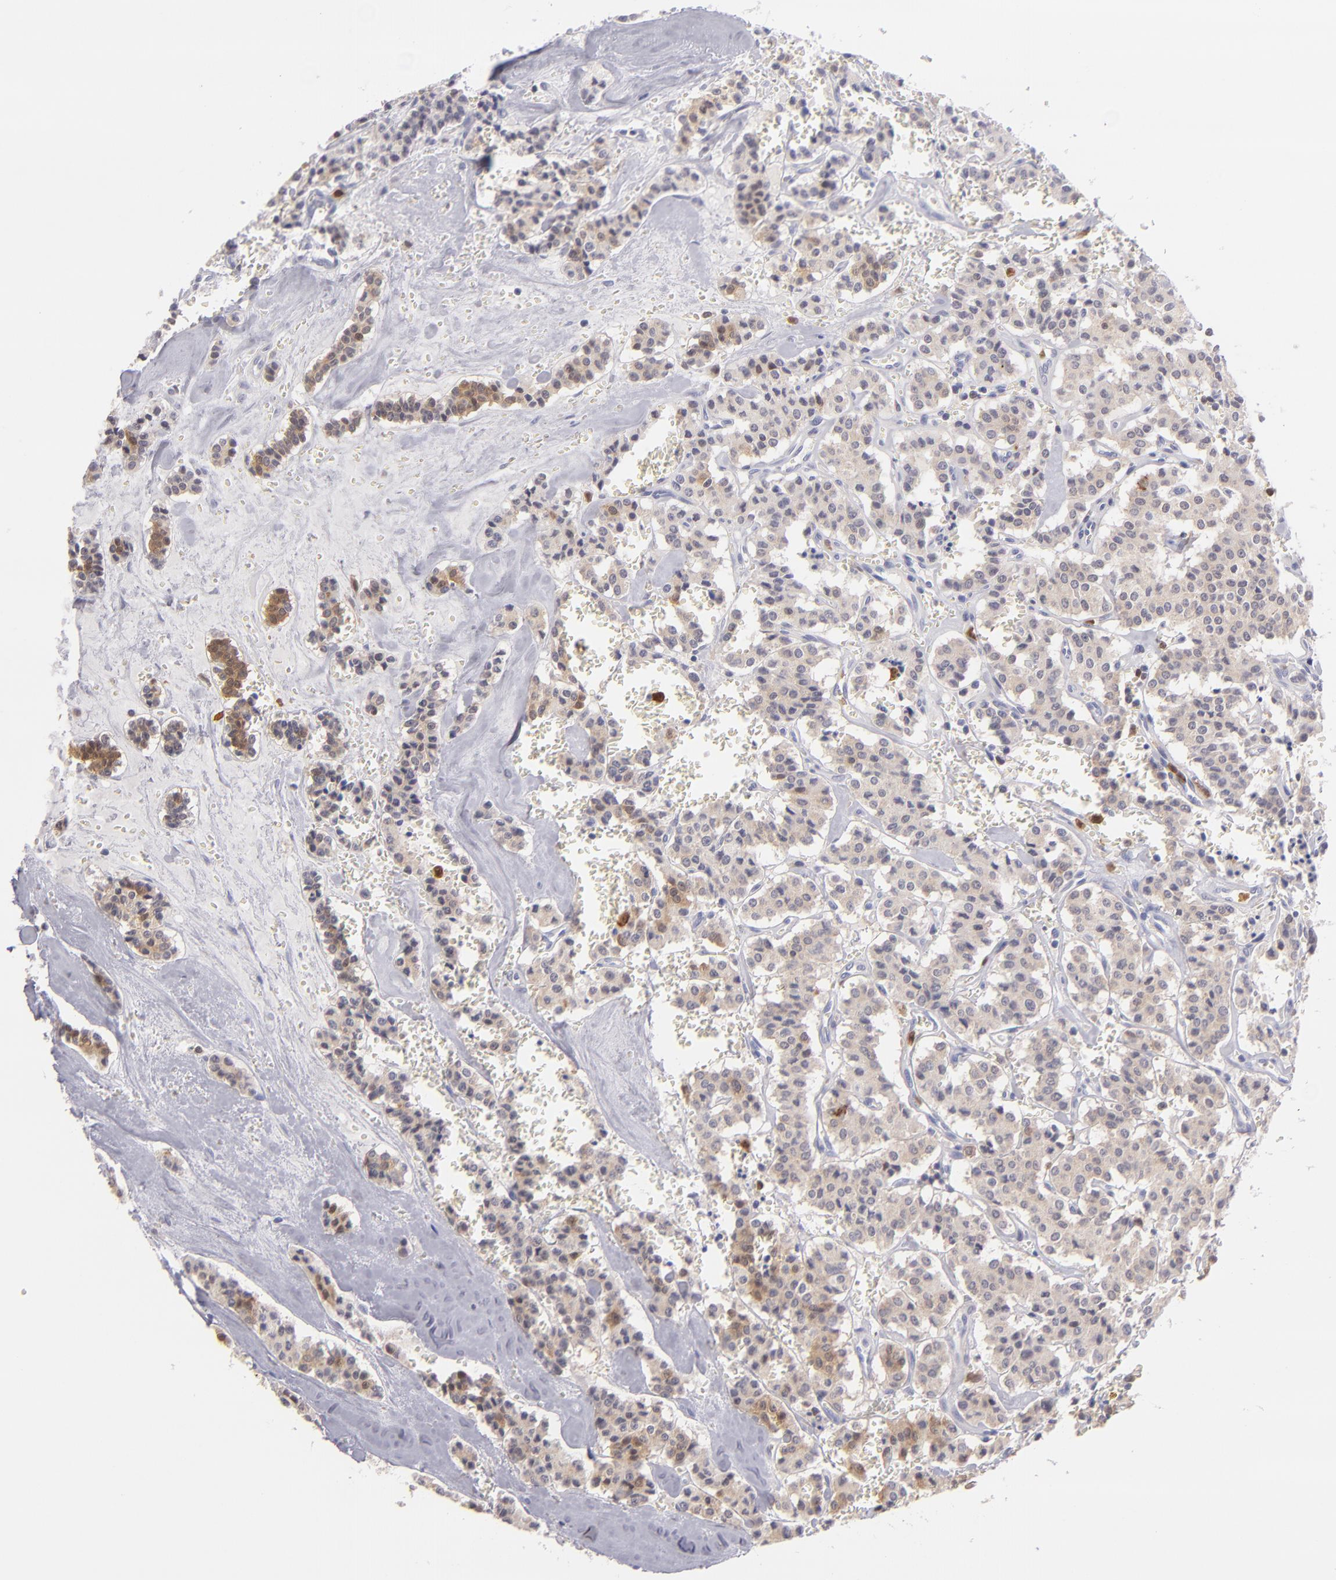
{"staining": {"intensity": "moderate", "quantity": "<25%", "location": "cytoplasmic/membranous"}, "tissue": "carcinoid", "cell_type": "Tumor cells", "image_type": "cancer", "snomed": [{"axis": "morphology", "description": "Carcinoid, malignant, NOS"}, {"axis": "topography", "description": "Bronchus"}], "caption": "This histopathology image shows malignant carcinoid stained with immunohistochemistry to label a protein in brown. The cytoplasmic/membranous of tumor cells show moderate positivity for the protein. Nuclei are counter-stained blue.", "gene": "PRKCD", "patient": {"sex": "male", "age": 55}}